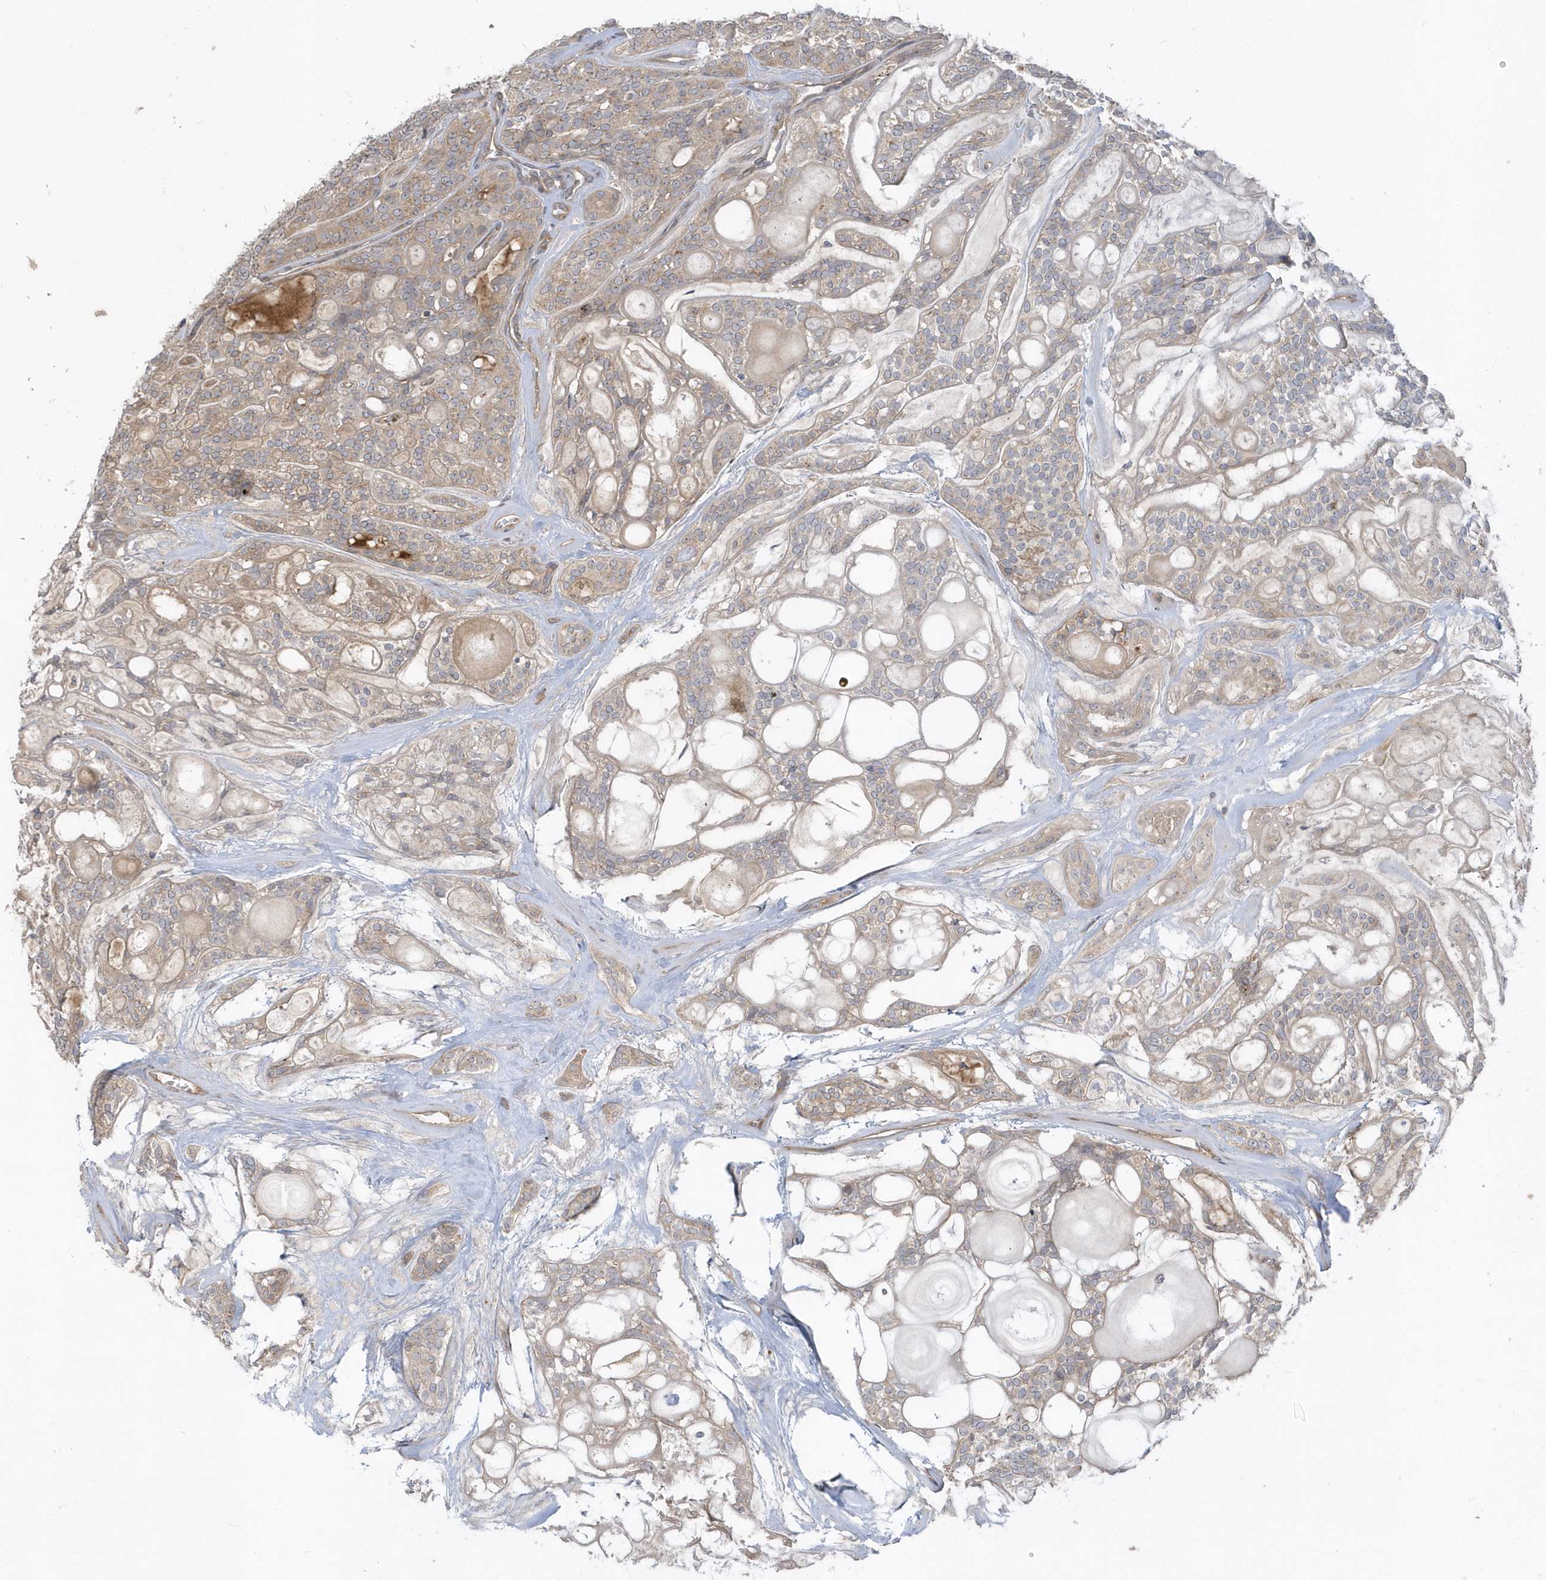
{"staining": {"intensity": "weak", "quantity": "25%-75%", "location": "cytoplasmic/membranous"}, "tissue": "head and neck cancer", "cell_type": "Tumor cells", "image_type": "cancer", "snomed": [{"axis": "morphology", "description": "Adenocarcinoma, NOS"}, {"axis": "topography", "description": "Head-Neck"}], "caption": "This is a photomicrograph of IHC staining of head and neck cancer (adenocarcinoma), which shows weak staining in the cytoplasmic/membranous of tumor cells.", "gene": "ACTR1A", "patient": {"sex": "male", "age": 66}}